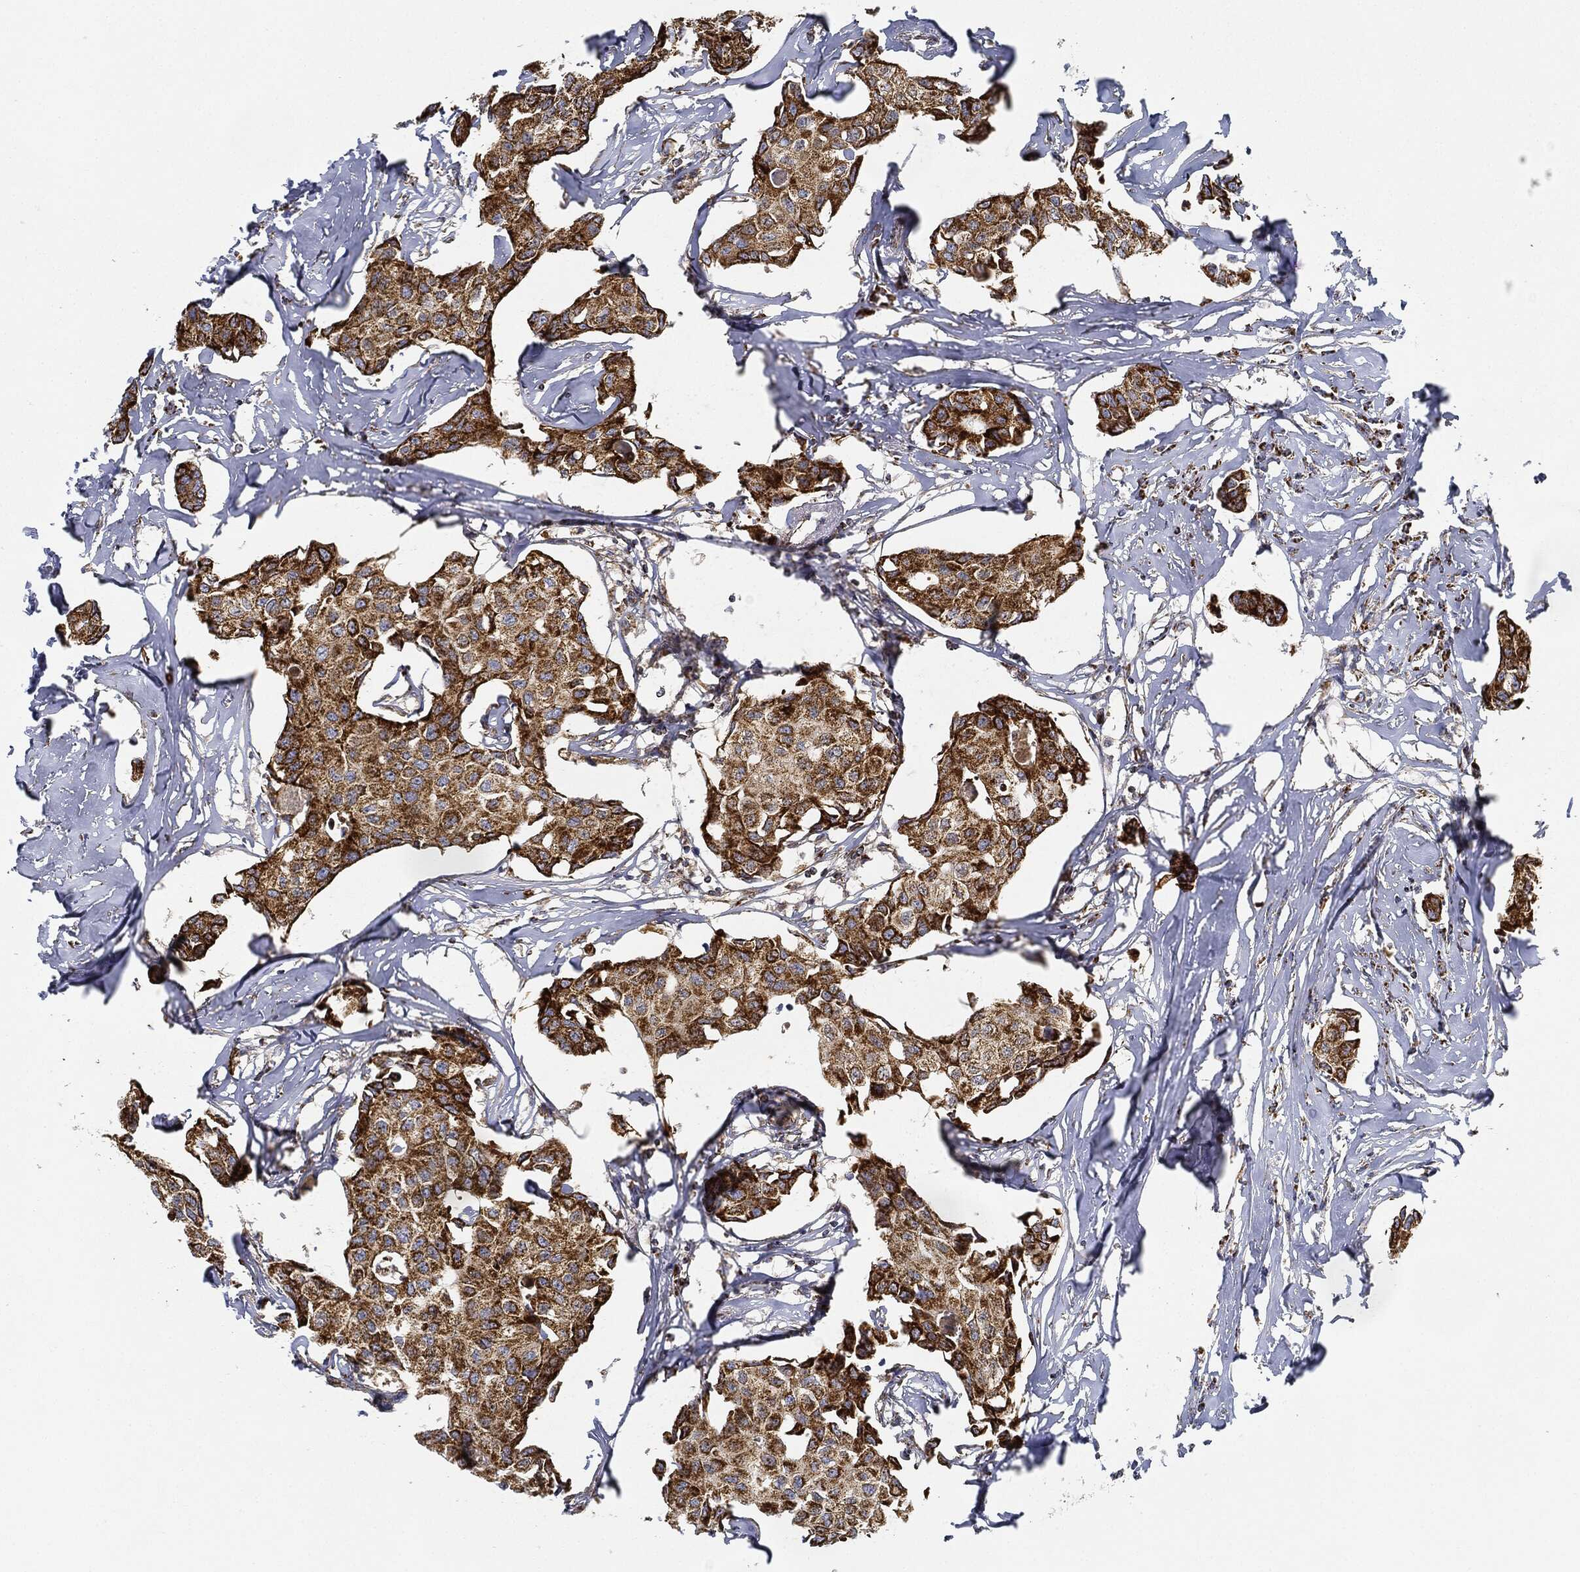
{"staining": {"intensity": "strong", "quantity": ">75%", "location": "cytoplasmic/membranous"}, "tissue": "breast cancer", "cell_type": "Tumor cells", "image_type": "cancer", "snomed": [{"axis": "morphology", "description": "Duct carcinoma"}, {"axis": "topography", "description": "Breast"}], "caption": "DAB (3,3'-diaminobenzidine) immunohistochemical staining of breast infiltrating ductal carcinoma demonstrates strong cytoplasmic/membranous protein positivity in about >75% of tumor cells.", "gene": "CAPN15", "patient": {"sex": "female", "age": 80}}